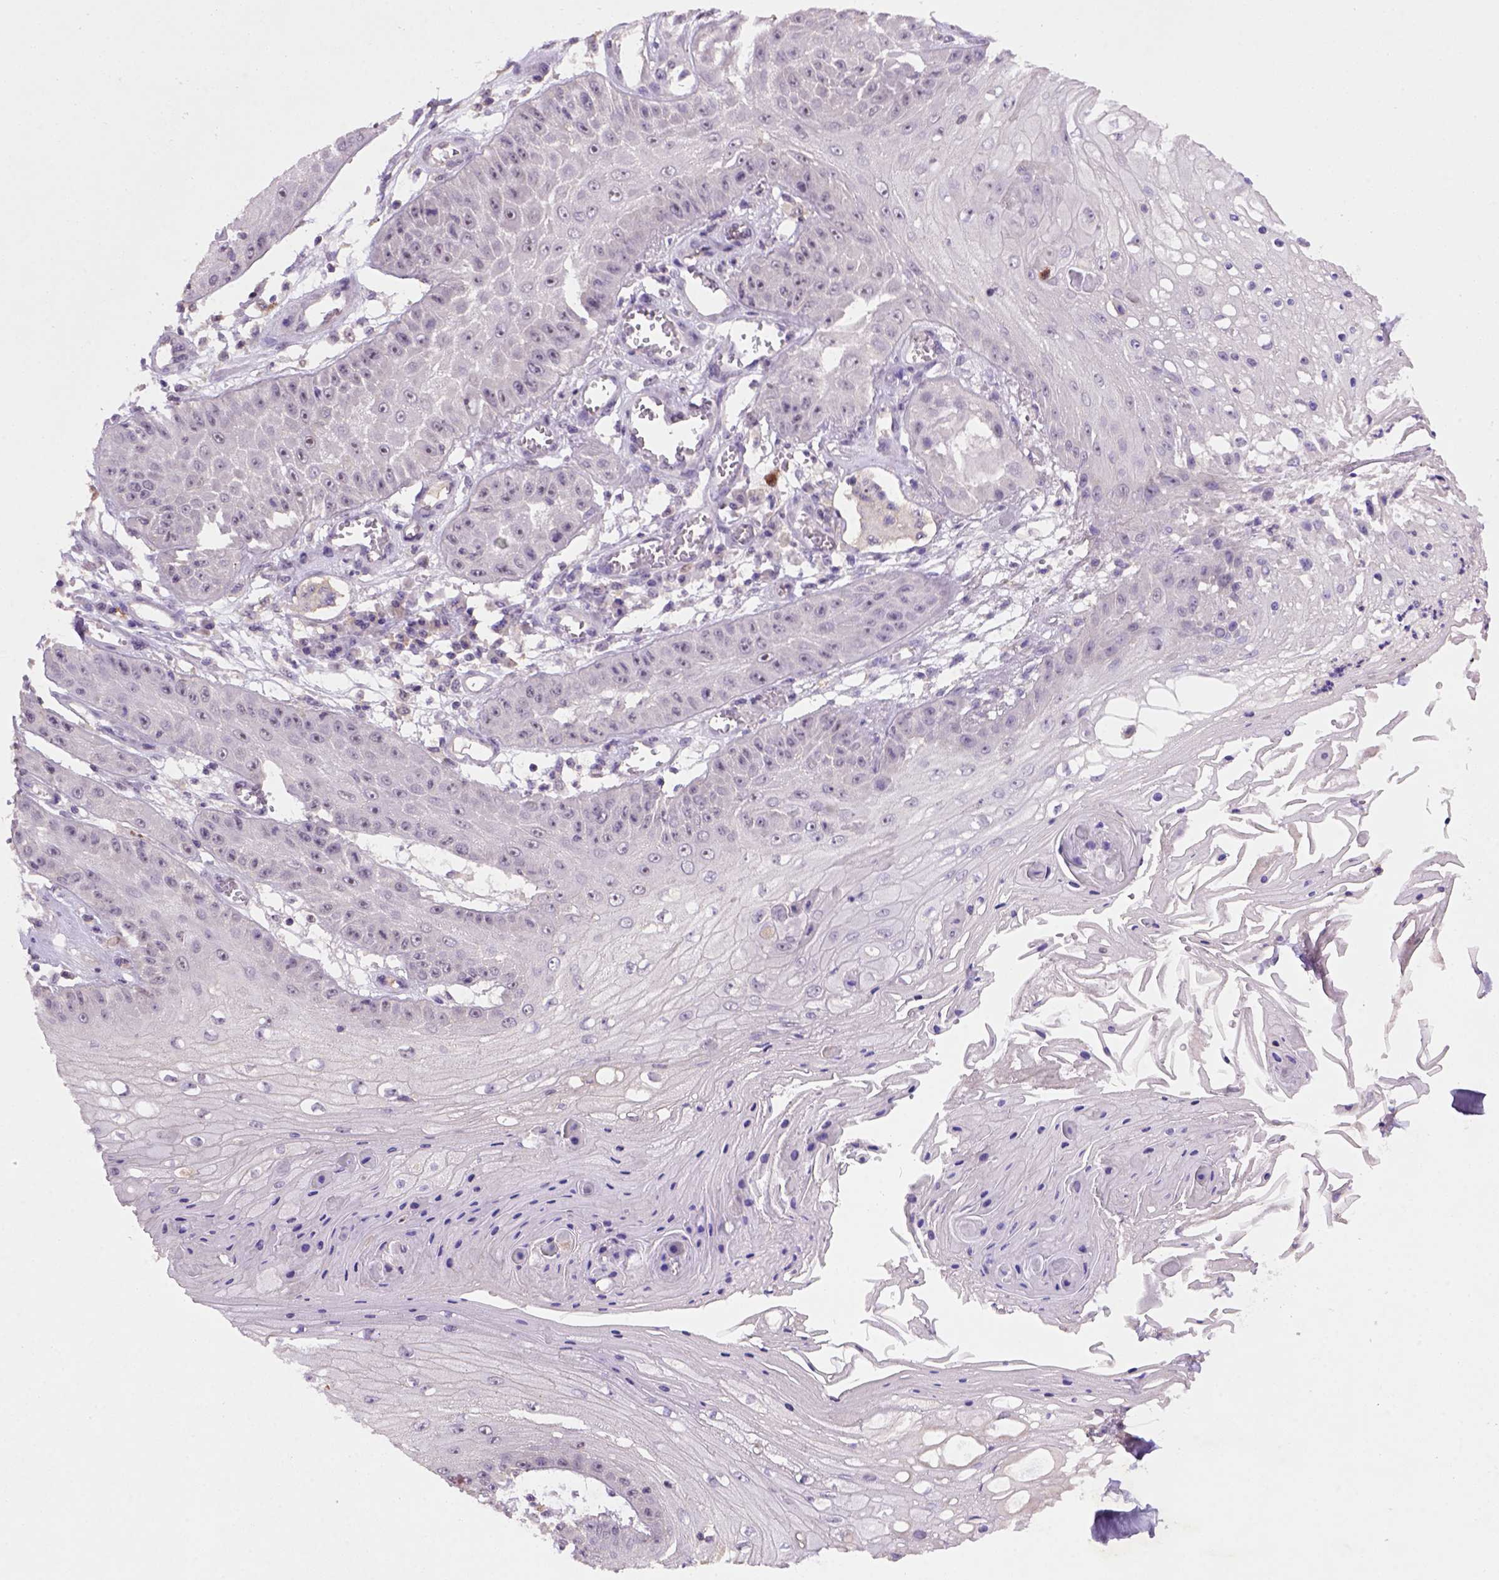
{"staining": {"intensity": "weak", "quantity": "25%-75%", "location": "cytoplasmic/membranous,nuclear"}, "tissue": "skin cancer", "cell_type": "Tumor cells", "image_type": "cancer", "snomed": [{"axis": "morphology", "description": "Squamous cell carcinoma, NOS"}, {"axis": "topography", "description": "Skin"}], "caption": "The micrograph shows immunohistochemical staining of skin cancer (squamous cell carcinoma). There is weak cytoplasmic/membranous and nuclear expression is seen in approximately 25%-75% of tumor cells.", "gene": "SCML4", "patient": {"sex": "male", "age": 70}}